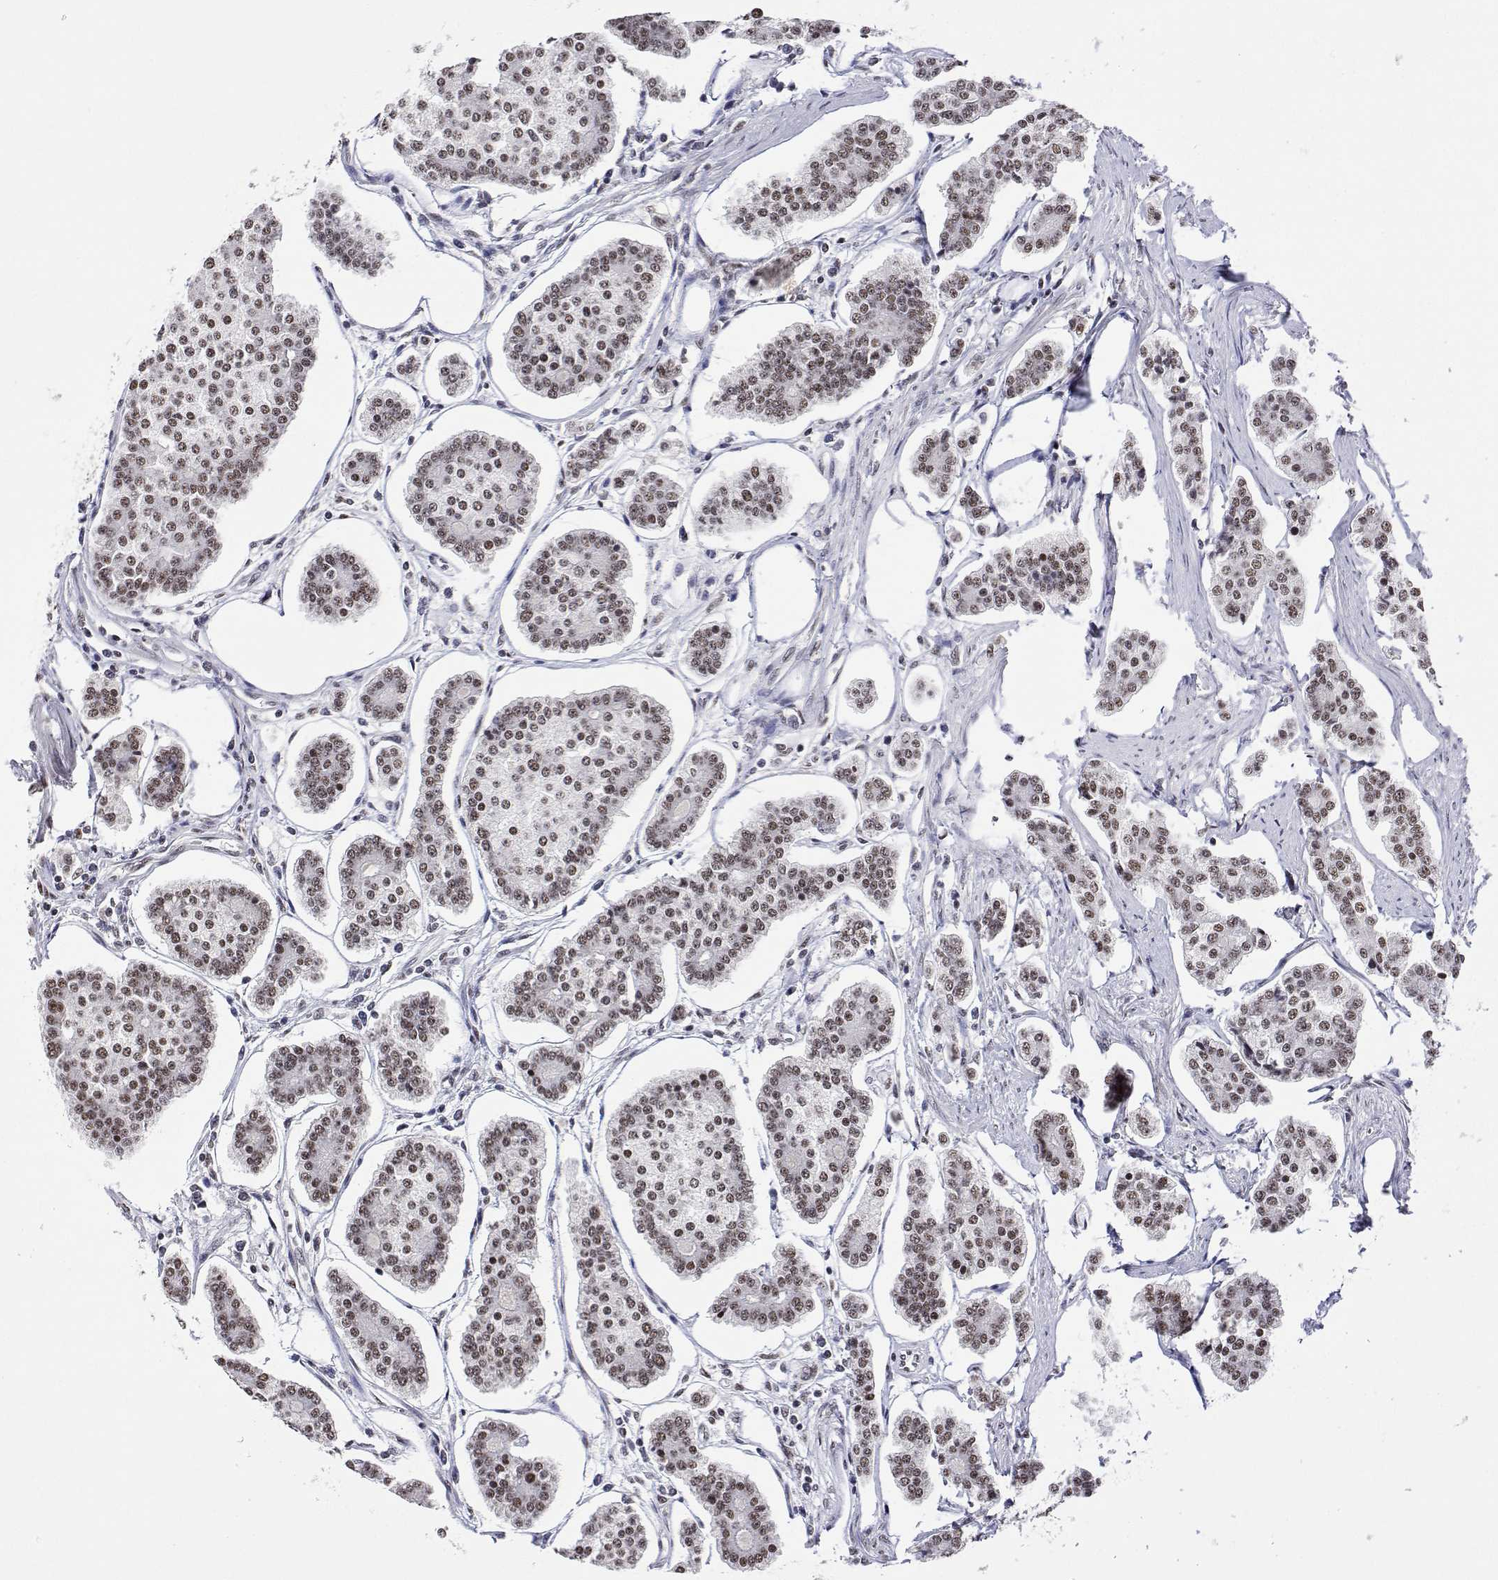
{"staining": {"intensity": "moderate", "quantity": ">75%", "location": "nuclear"}, "tissue": "carcinoid", "cell_type": "Tumor cells", "image_type": "cancer", "snomed": [{"axis": "morphology", "description": "Carcinoid, malignant, NOS"}, {"axis": "topography", "description": "Small intestine"}], "caption": "Immunohistochemical staining of carcinoid (malignant) displays medium levels of moderate nuclear positivity in about >75% of tumor cells. Using DAB (3,3'-diaminobenzidine) (brown) and hematoxylin (blue) stains, captured at high magnification using brightfield microscopy.", "gene": "ADAR", "patient": {"sex": "female", "age": 65}}